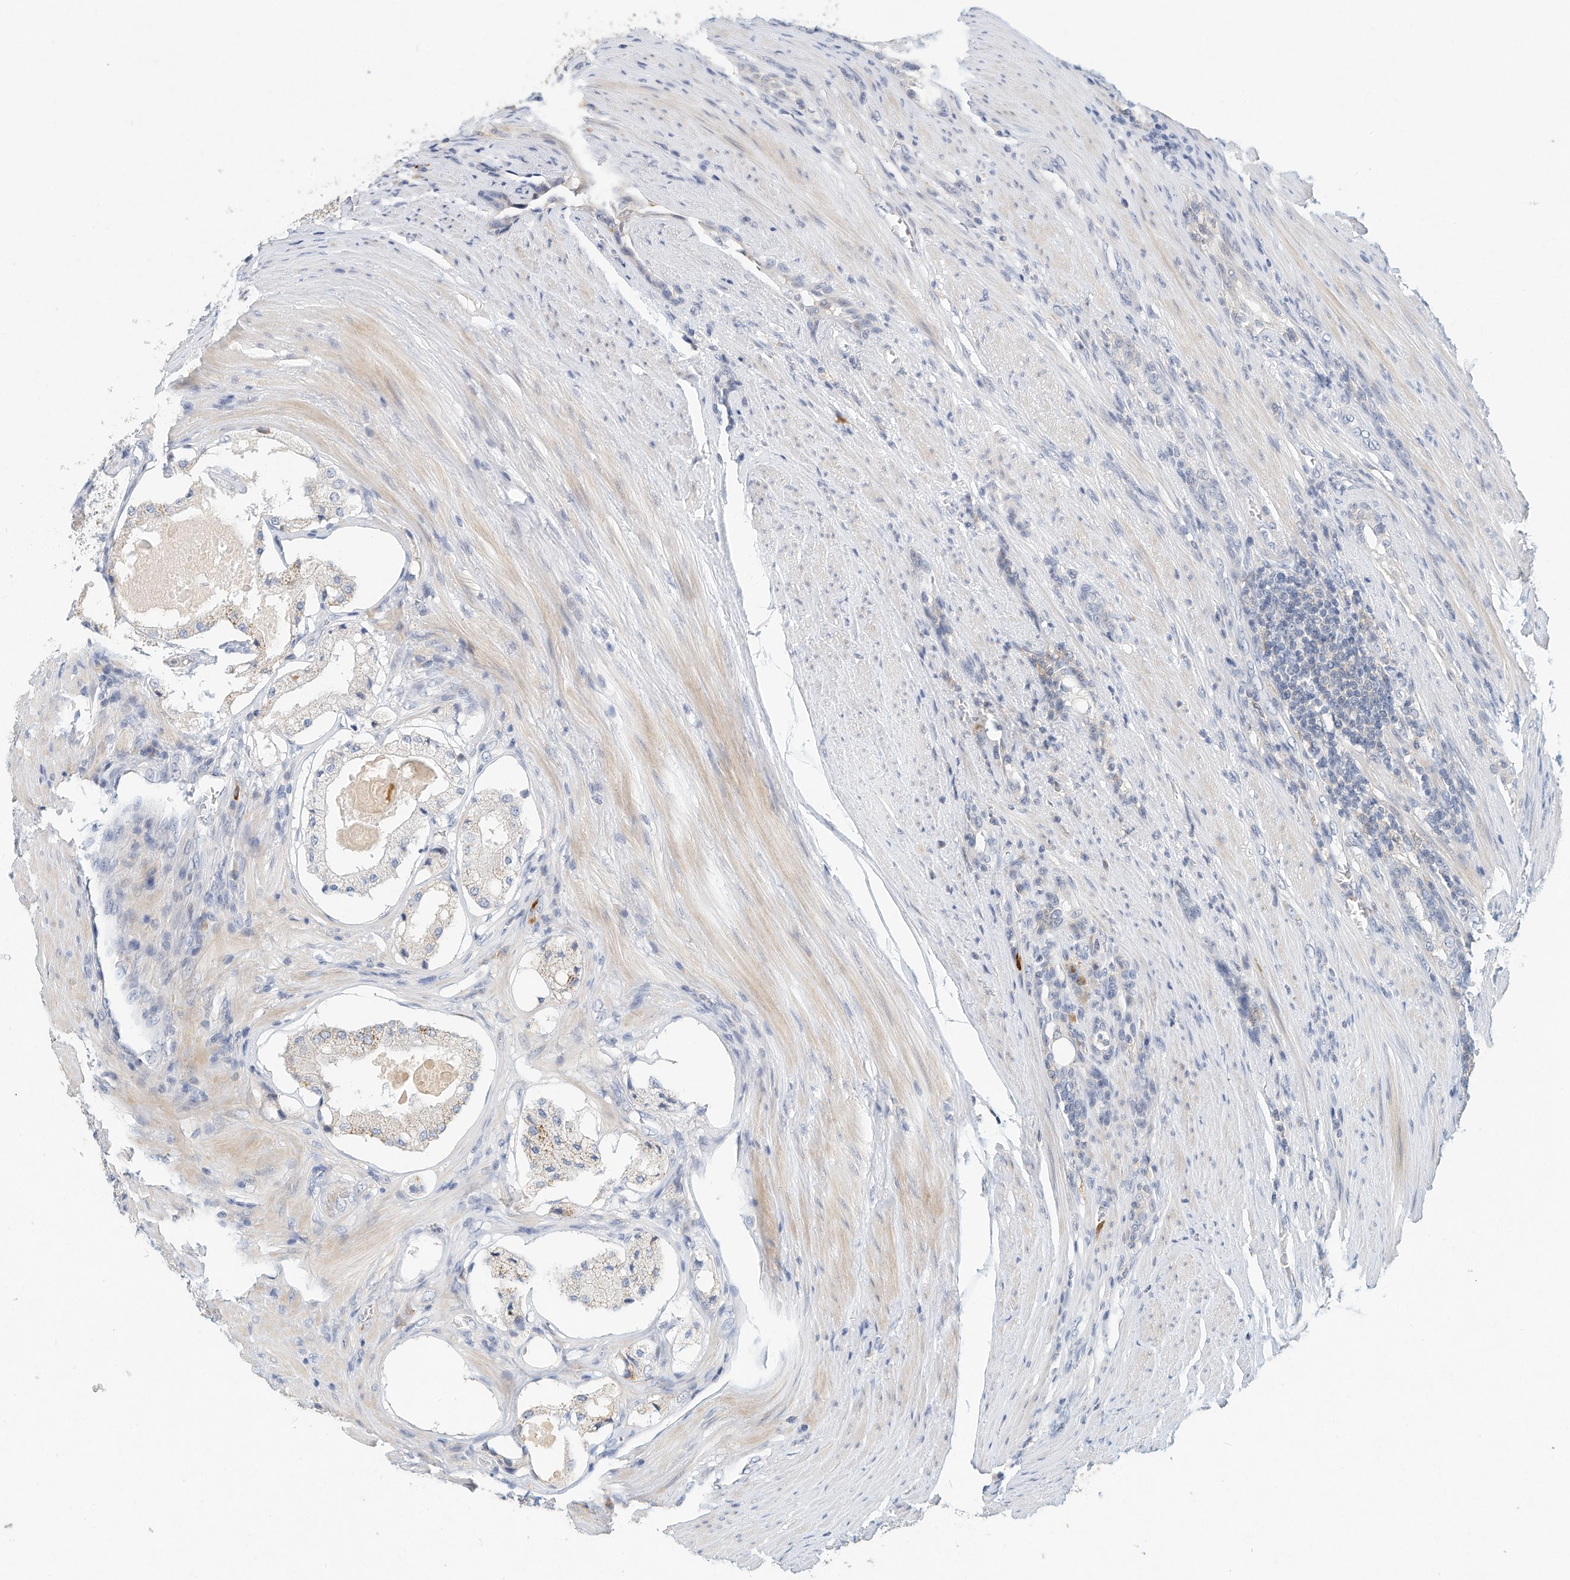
{"staining": {"intensity": "weak", "quantity": "<25%", "location": "cytoplasmic/membranous"}, "tissue": "prostate cancer", "cell_type": "Tumor cells", "image_type": "cancer", "snomed": [{"axis": "morphology", "description": "Adenocarcinoma, High grade"}, {"axis": "topography", "description": "Prostate"}], "caption": "This is an immunohistochemistry micrograph of human prostate cancer. There is no positivity in tumor cells.", "gene": "MICAL1", "patient": {"sex": "male", "age": 60}}